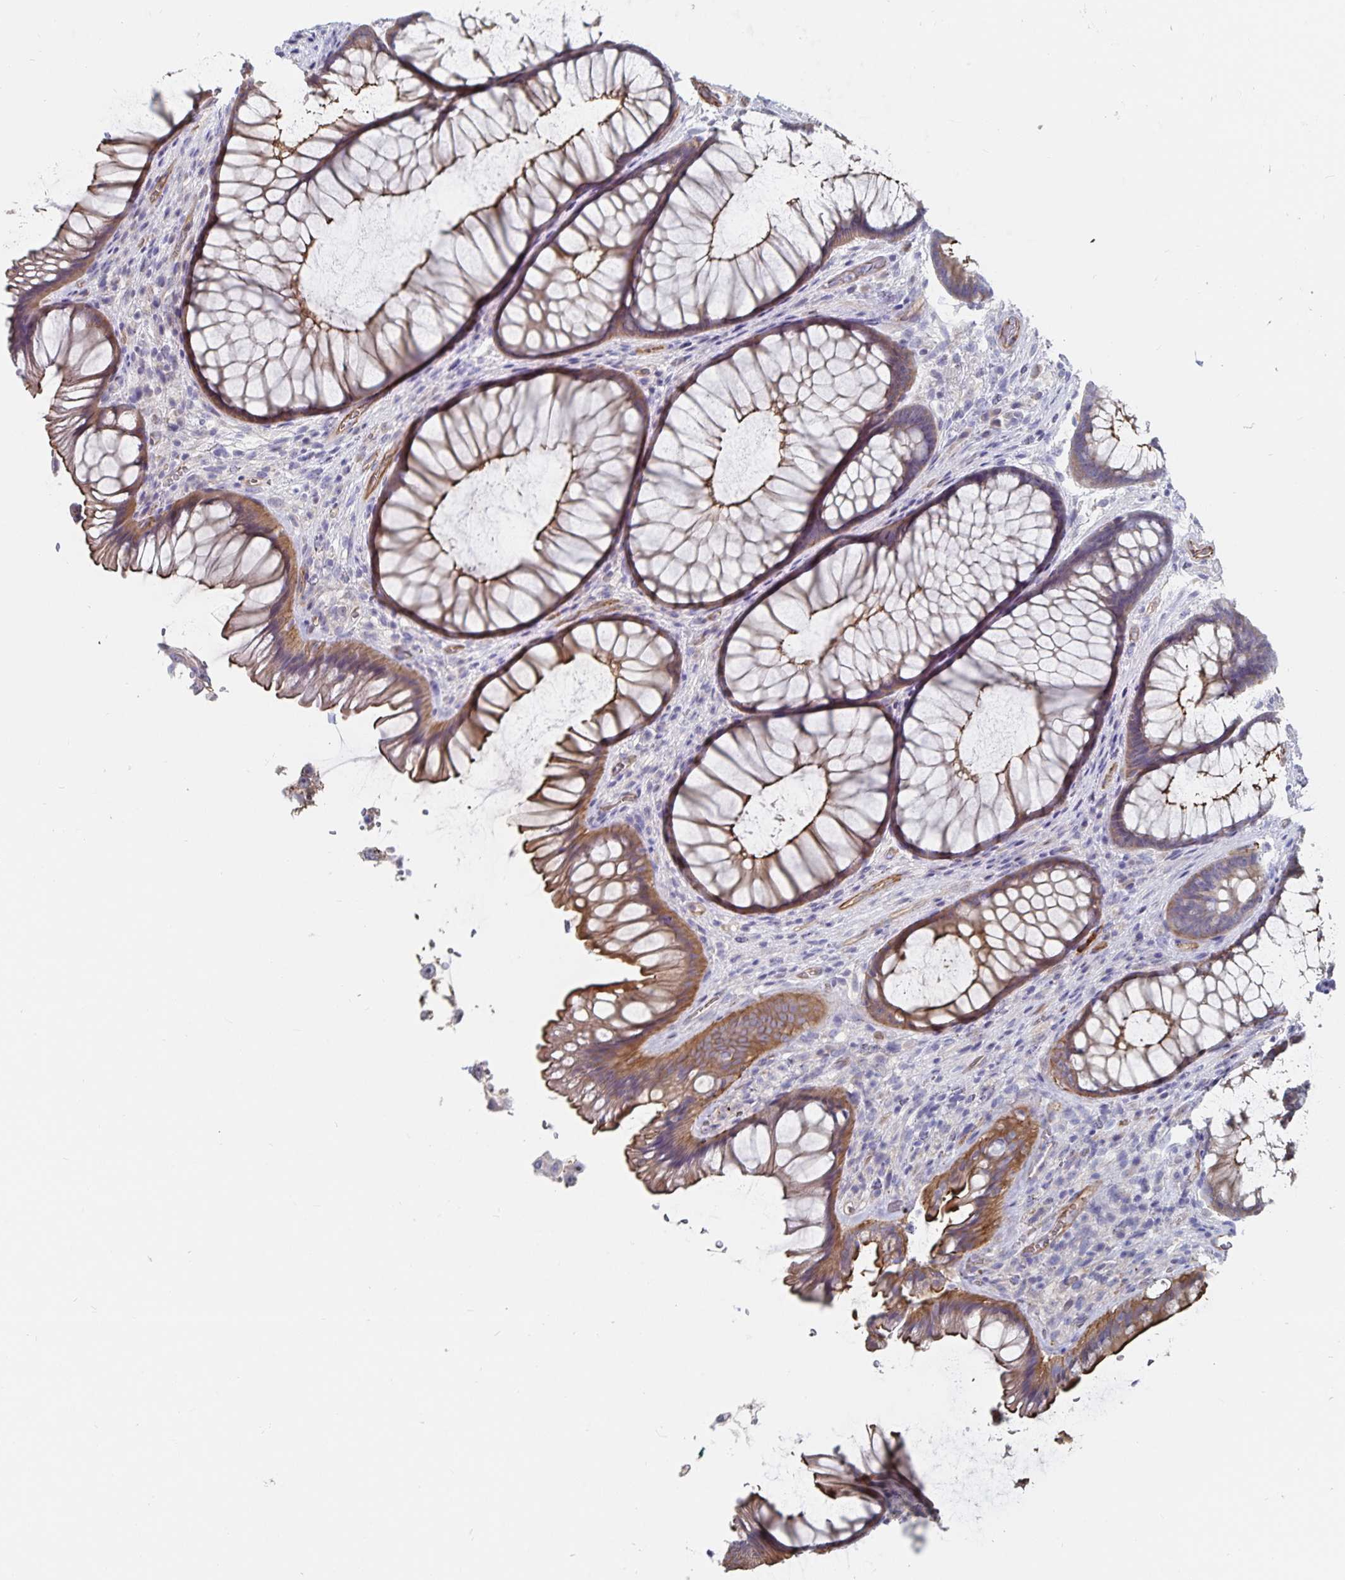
{"staining": {"intensity": "moderate", "quantity": ">75%", "location": "cytoplasmic/membranous"}, "tissue": "rectum", "cell_type": "Glandular cells", "image_type": "normal", "snomed": [{"axis": "morphology", "description": "Normal tissue, NOS"}, {"axis": "topography", "description": "Rectum"}], "caption": "Protein expression analysis of benign rectum exhibits moderate cytoplasmic/membranous positivity in approximately >75% of glandular cells. (Brightfield microscopy of DAB IHC at high magnification).", "gene": "SSTR1", "patient": {"sex": "male", "age": 53}}